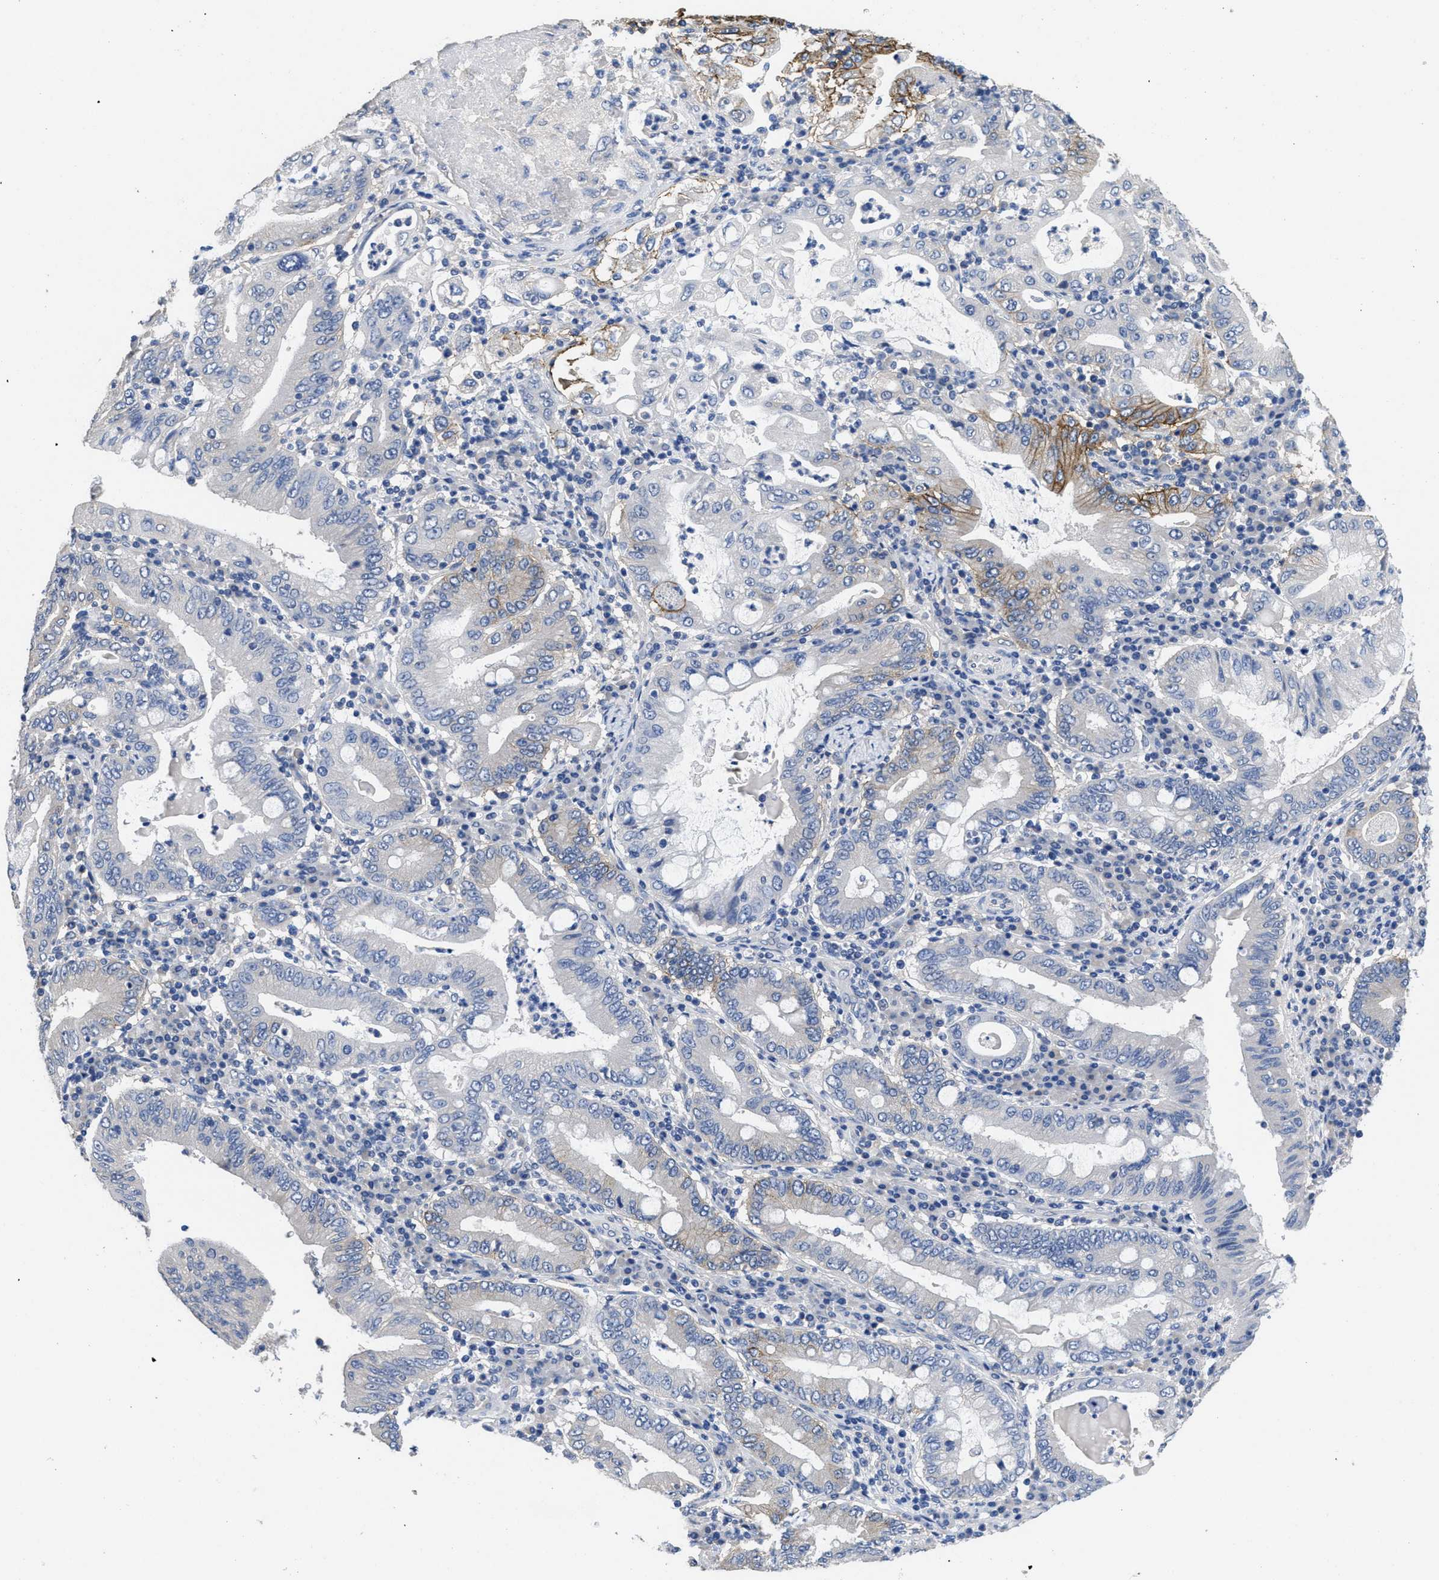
{"staining": {"intensity": "moderate", "quantity": "<25%", "location": "cytoplasmic/membranous"}, "tissue": "stomach cancer", "cell_type": "Tumor cells", "image_type": "cancer", "snomed": [{"axis": "morphology", "description": "Normal tissue, NOS"}, {"axis": "morphology", "description": "Adenocarcinoma, NOS"}, {"axis": "topography", "description": "Esophagus"}, {"axis": "topography", "description": "Stomach, upper"}, {"axis": "topography", "description": "Peripheral nerve tissue"}], "caption": "Adenocarcinoma (stomach) stained for a protein exhibits moderate cytoplasmic/membranous positivity in tumor cells. (Stains: DAB in brown, nuclei in blue, Microscopy: brightfield microscopy at high magnification).", "gene": "CA9", "patient": {"sex": "male", "age": 62}}